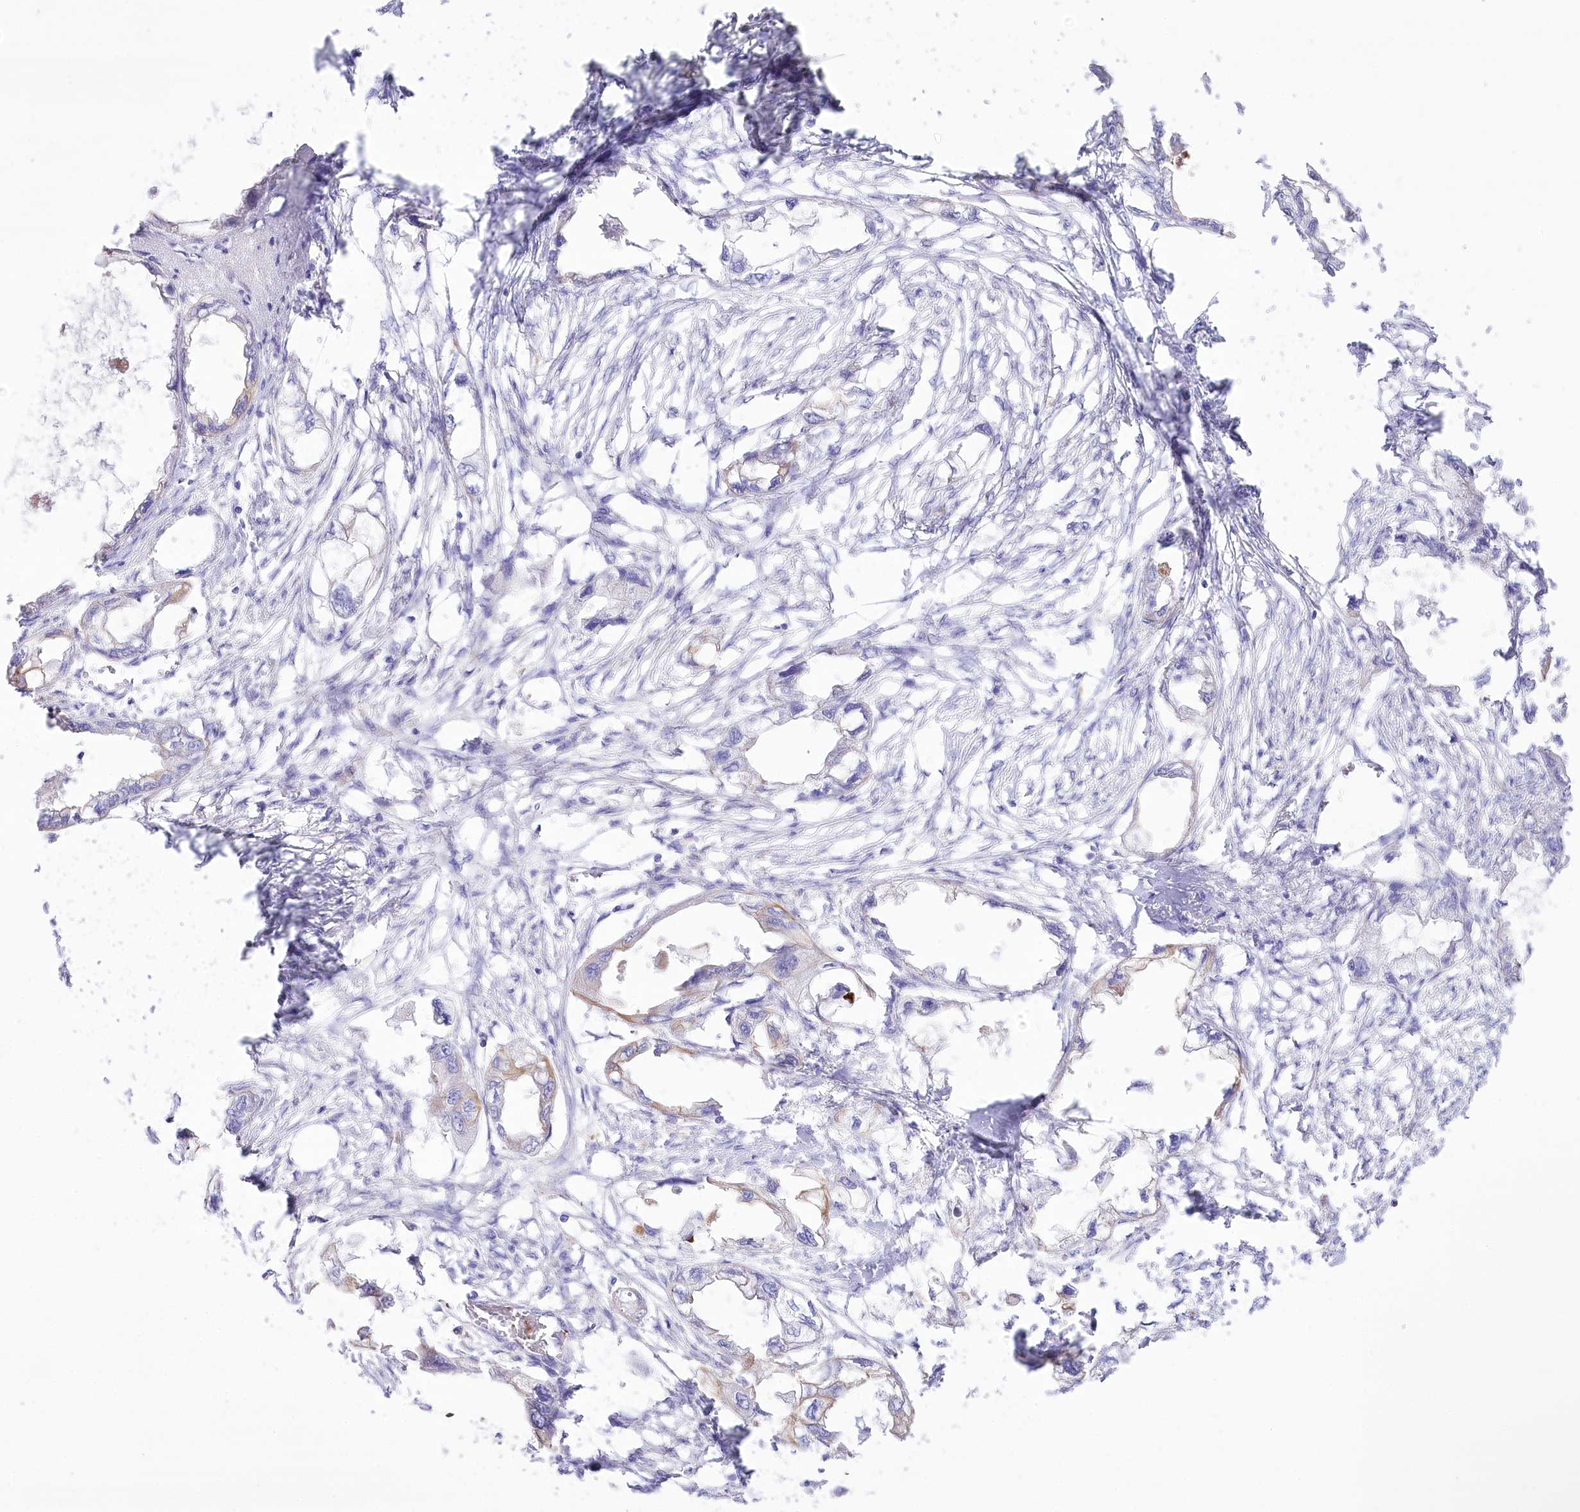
{"staining": {"intensity": "negative", "quantity": "none", "location": "none"}, "tissue": "endometrial cancer", "cell_type": "Tumor cells", "image_type": "cancer", "snomed": [{"axis": "morphology", "description": "Adenocarcinoma, NOS"}, {"axis": "morphology", "description": "Adenocarcinoma, metastatic, NOS"}, {"axis": "topography", "description": "Adipose tissue"}, {"axis": "topography", "description": "Endometrium"}], "caption": "The IHC image has no significant positivity in tumor cells of endometrial cancer (adenocarcinoma) tissue.", "gene": "SLC39A10", "patient": {"sex": "female", "age": 67}}